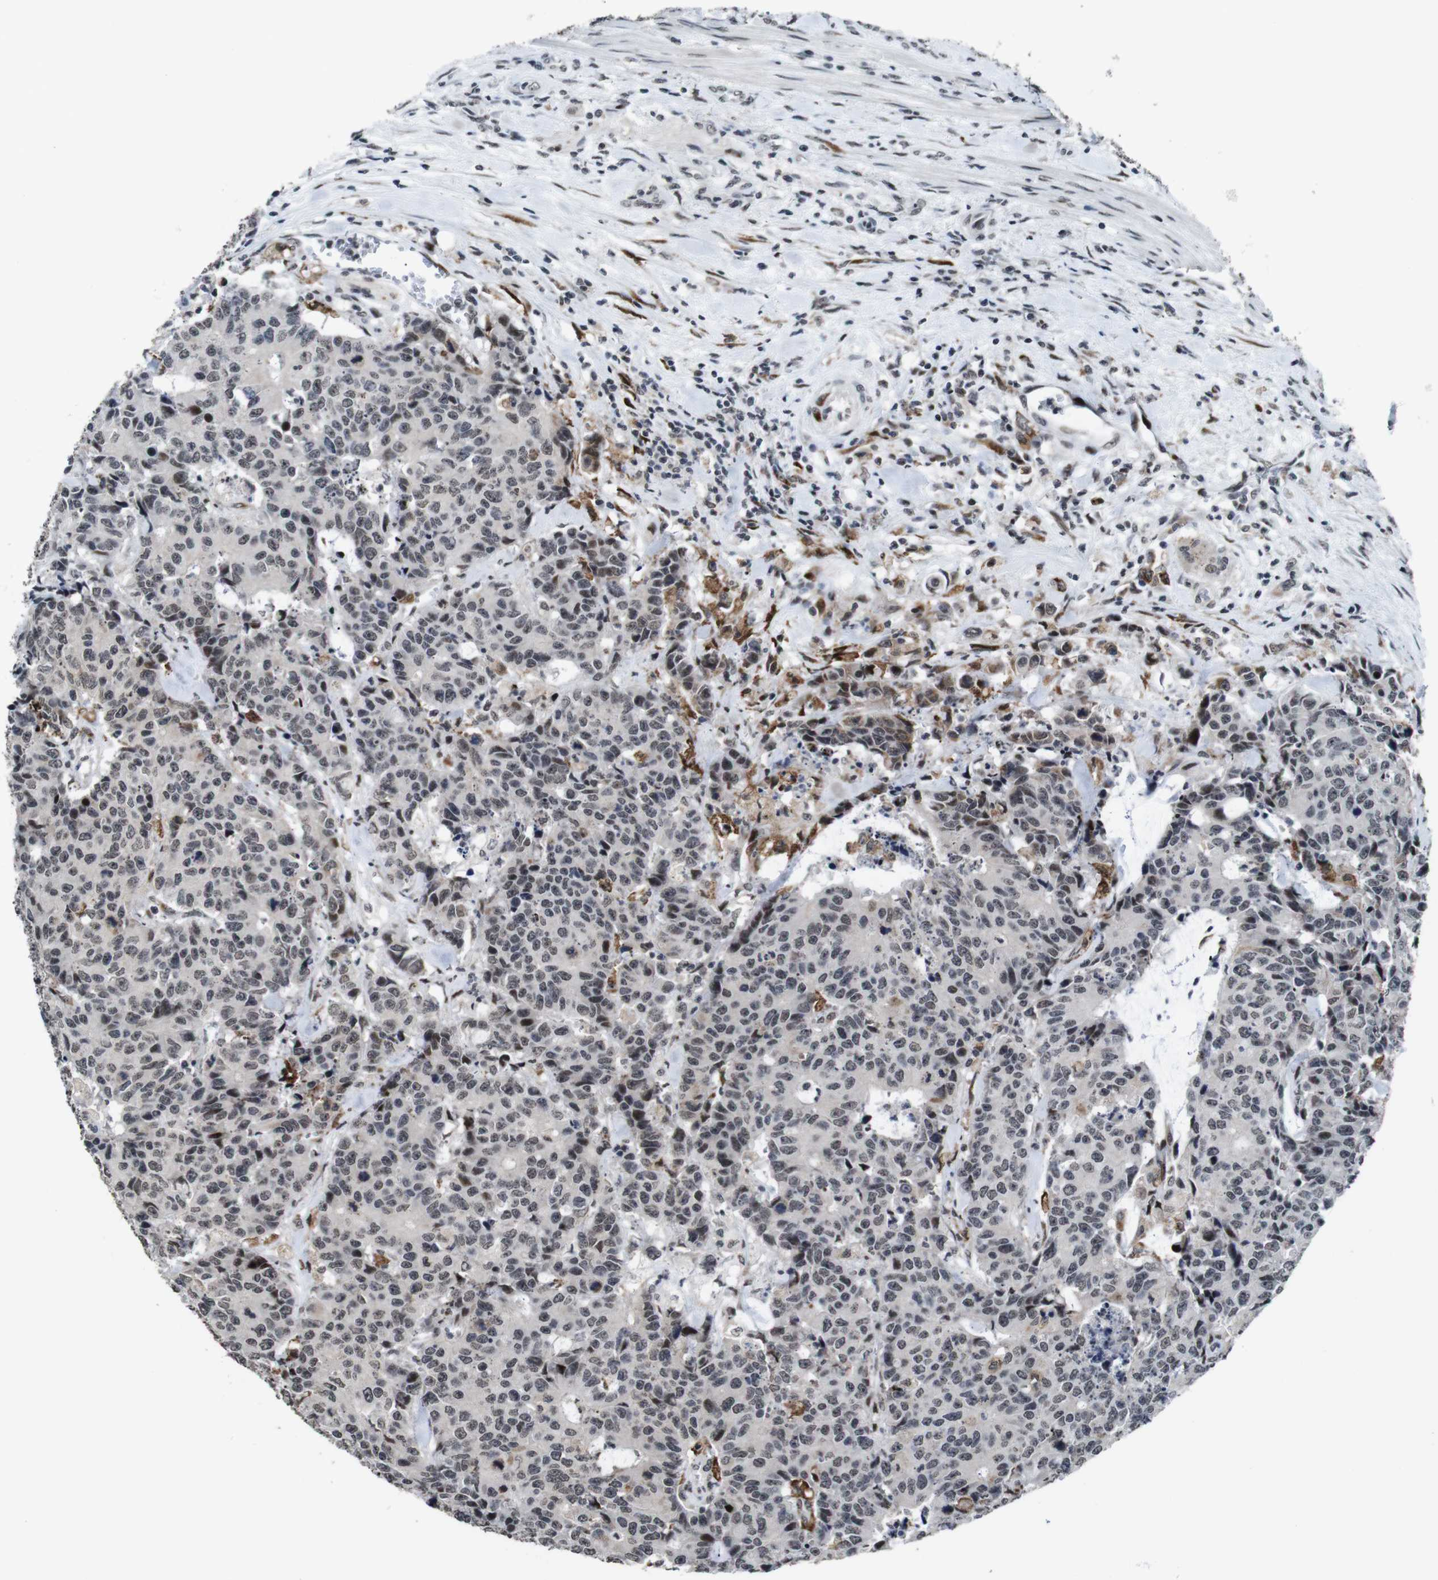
{"staining": {"intensity": "weak", "quantity": ">75%", "location": "nuclear"}, "tissue": "colorectal cancer", "cell_type": "Tumor cells", "image_type": "cancer", "snomed": [{"axis": "morphology", "description": "Adenocarcinoma, NOS"}, {"axis": "topography", "description": "Colon"}], "caption": "Immunohistochemistry (IHC) image of neoplastic tissue: human colorectal adenocarcinoma stained using IHC shows low levels of weak protein expression localized specifically in the nuclear of tumor cells, appearing as a nuclear brown color.", "gene": "EIF4G1", "patient": {"sex": "female", "age": 86}}